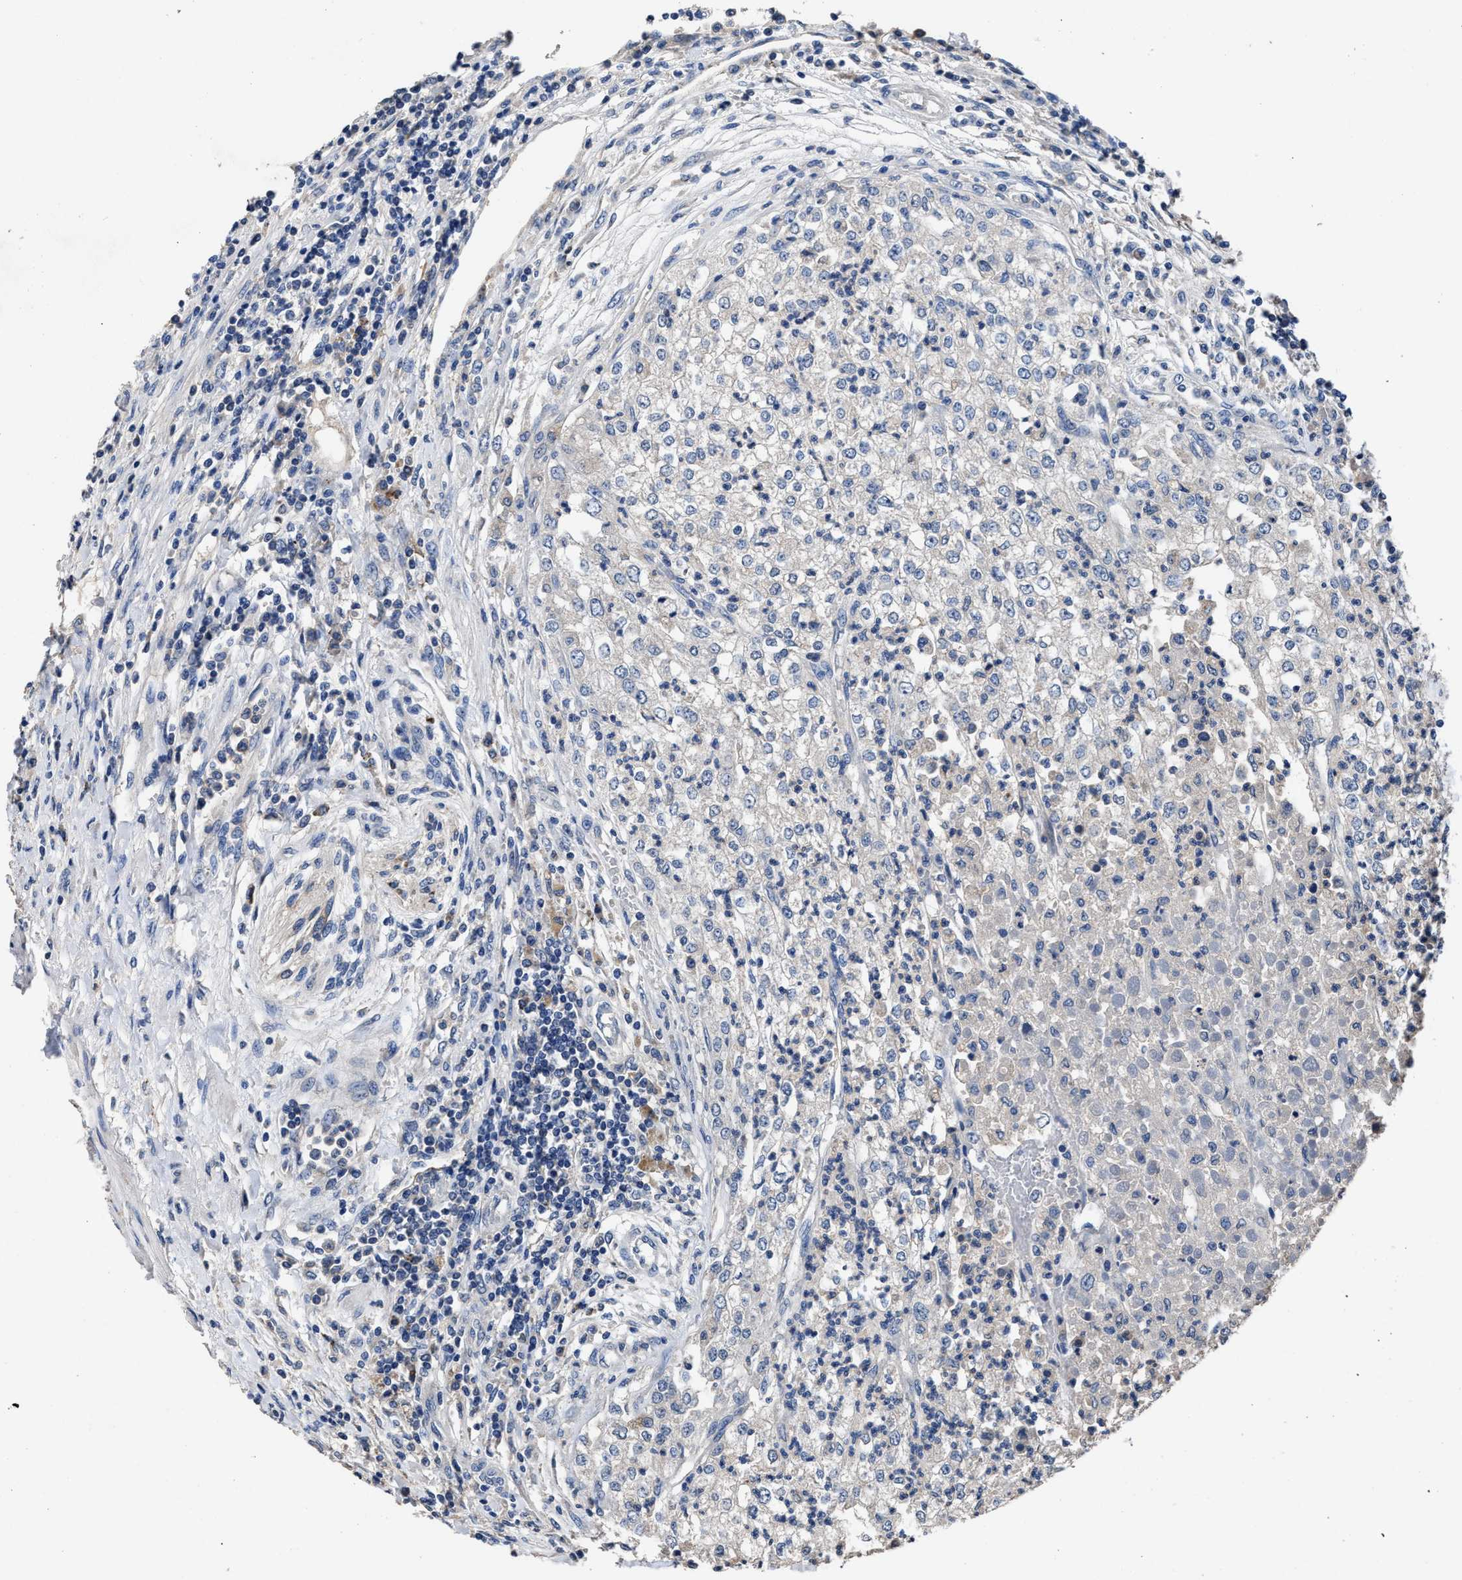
{"staining": {"intensity": "negative", "quantity": "none", "location": "none"}, "tissue": "renal cancer", "cell_type": "Tumor cells", "image_type": "cancer", "snomed": [{"axis": "morphology", "description": "Adenocarcinoma, NOS"}, {"axis": "topography", "description": "Kidney"}], "caption": "Human adenocarcinoma (renal) stained for a protein using IHC reveals no staining in tumor cells.", "gene": "UBR4", "patient": {"sex": "female", "age": 54}}